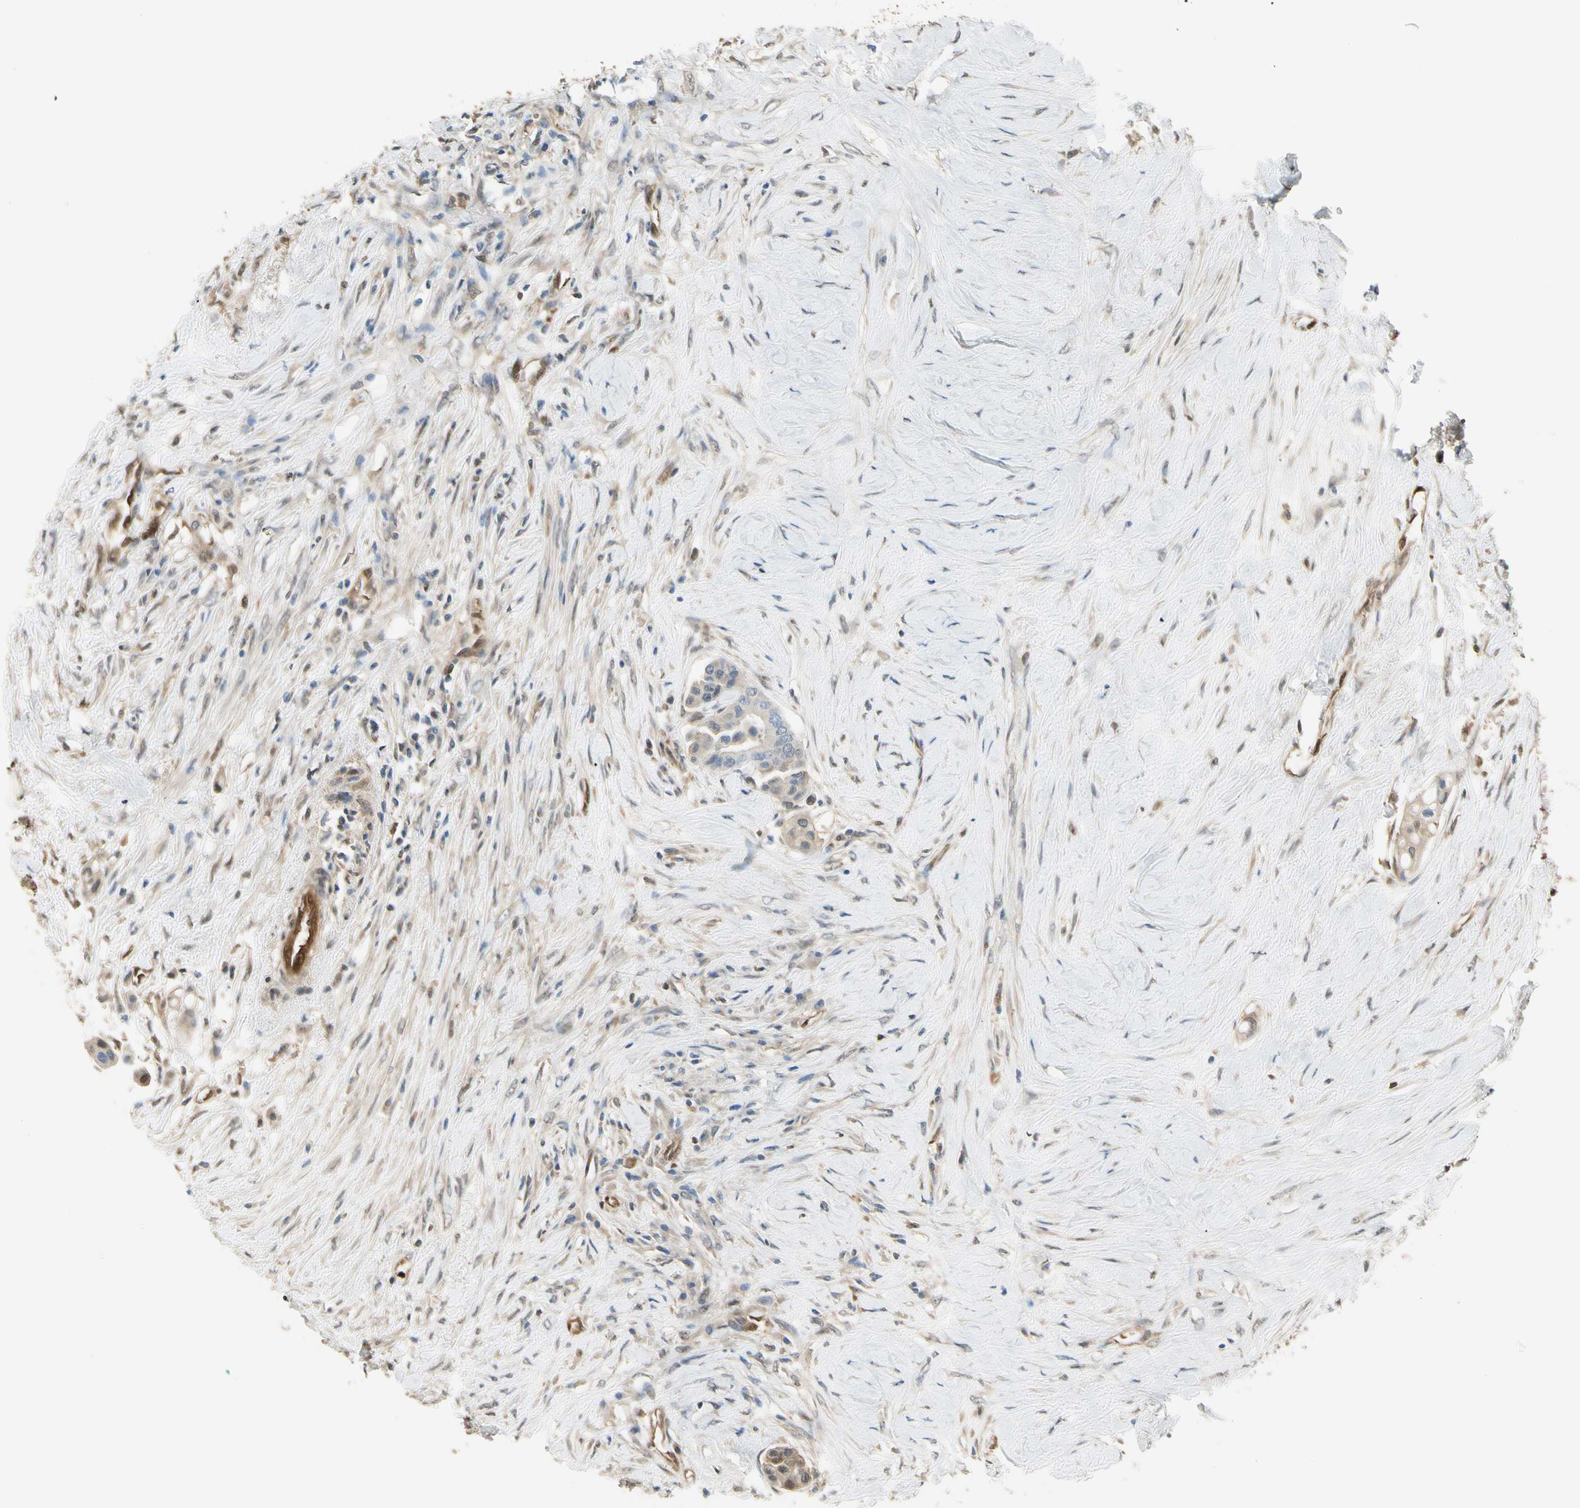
{"staining": {"intensity": "weak", "quantity": ">75%", "location": "cytoplasmic/membranous,nuclear"}, "tissue": "colorectal cancer", "cell_type": "Tumor cells", "image_type": "cancer", "snomed": [{"axis": "morphology", "description": "Normal tissue, NOS"}, {"axis": "morphology", "description": "Adenocarcinoma, NOS"}, {"axis": "topography", "description": "Colon"}], "caption": "Colorectal adenocarcinoma stained for a protein (brown) reveals weak cytoplasmic/membranous and nuclear positive staining in approximately >75% of tumor cells.", "gene": "SERPINB6", "patient": {"sex": "male", "age": 82}}